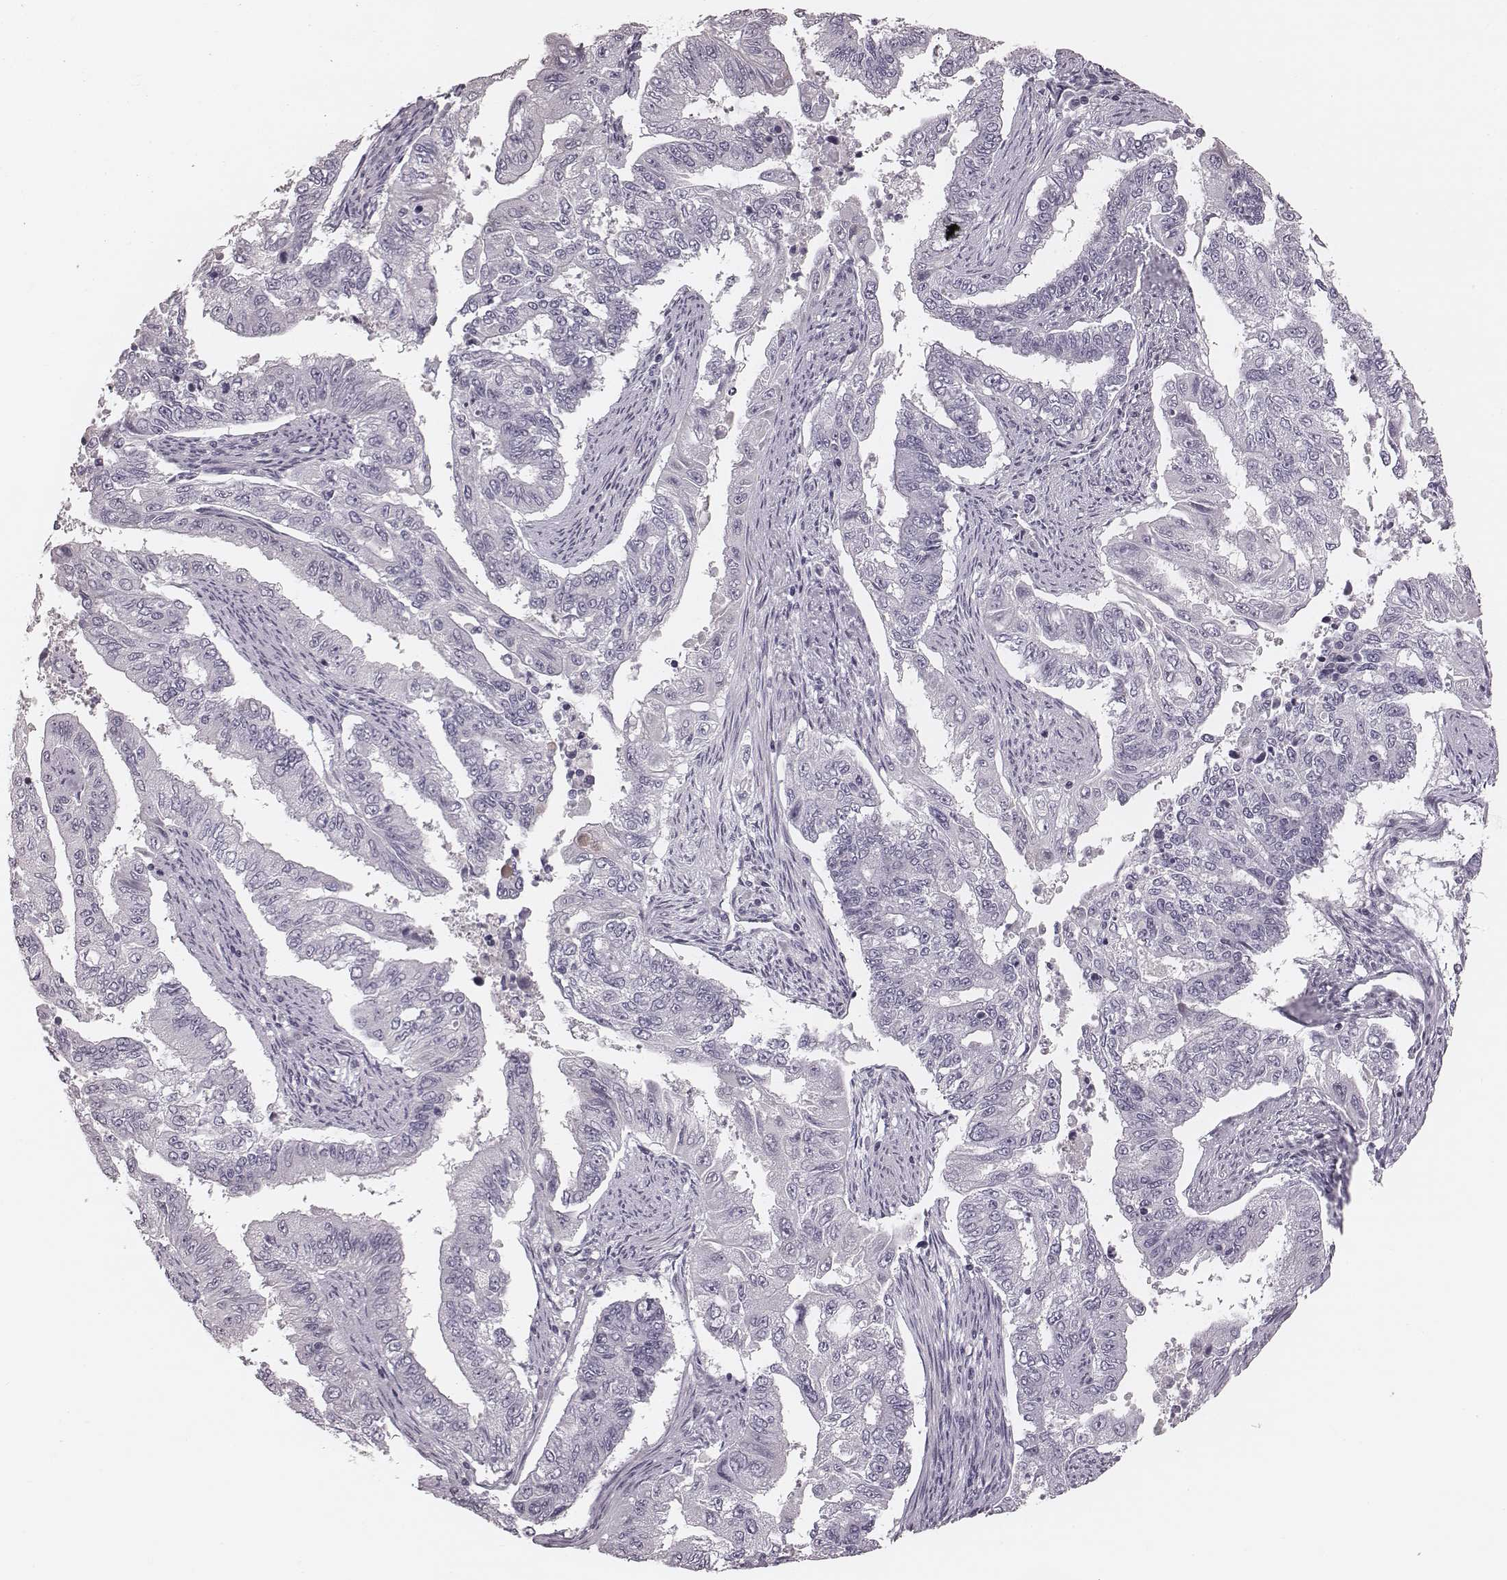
{"staining": {"intensity": "negative", "quantity": "none", "location": "none"}, "tissue": "endometrial cancer", "cell_type": "Tumor cells", "image_type": "cancer", "snomed": [{"axis": "morphology", "description": "Adenocarcinoma, NOS"}, {"axis": "topography", "description": "Uterus"}], "caption": "Endometrial cancer (adenocarcinoma) was stained to show a protein in brown. There is no significant staining in tumor cells.", "gene": "S100Z", "patient": {"sex": "female", "age": 59}}